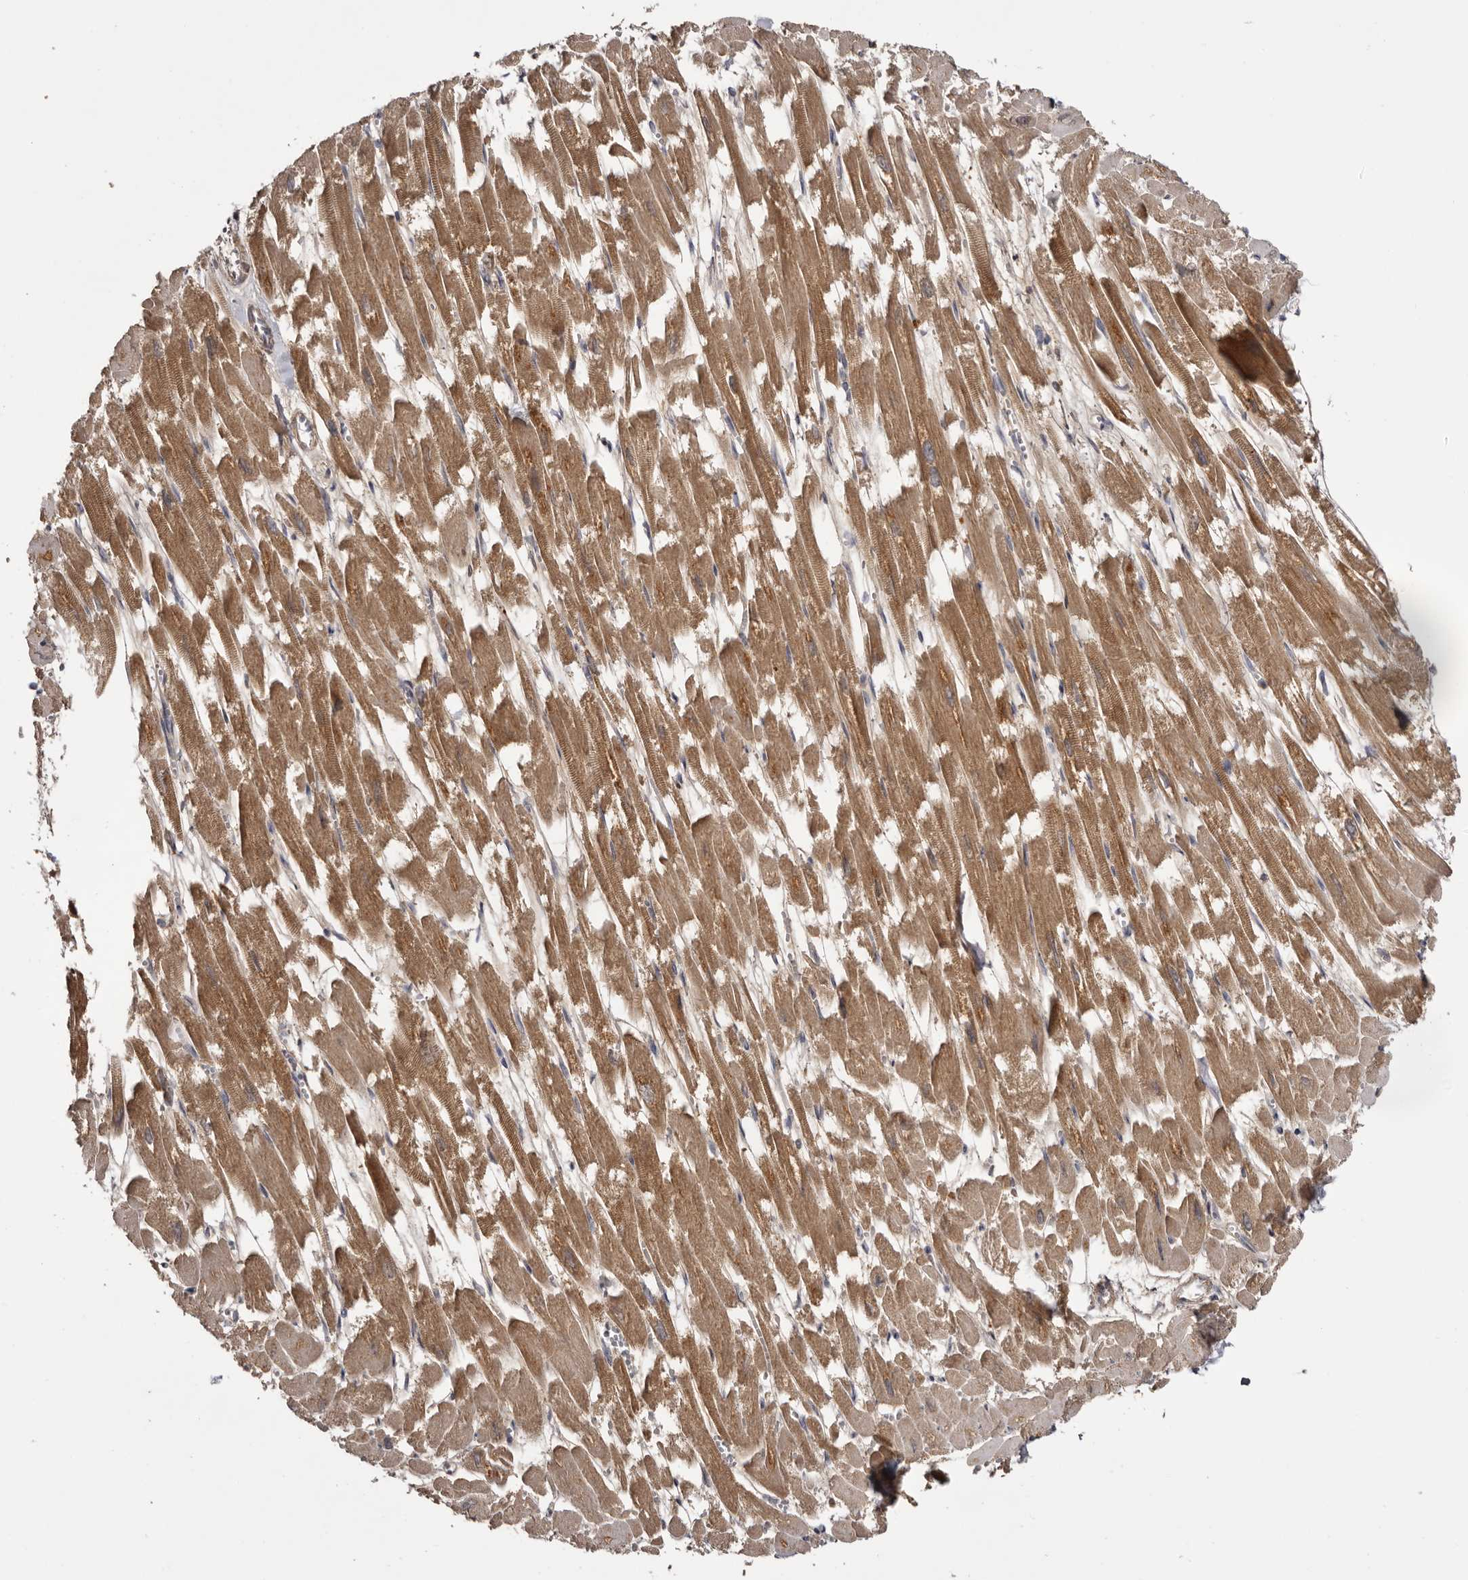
{"staining": {"intensity": "strong", "quantity": ">75%", "location": "cytoplasmic/membranous"}, "tissue": "heart muscle", "cell_type": "Cardiomyocytes", "image_type": "normal", "snomed": [{"axis": "morphology", "description": "Normal tissue, NOS"}, {"axis": "topography", "description": "Heart"}], "caption": "Heart muscle stained with DAB immunohistochemistry exhibits high levels of strong cytoplasmic/membranous positivity in approximately >75% of cardiomyocytes.", "gene": "MECR", "patient": {"sex": "male", "age": 54}}